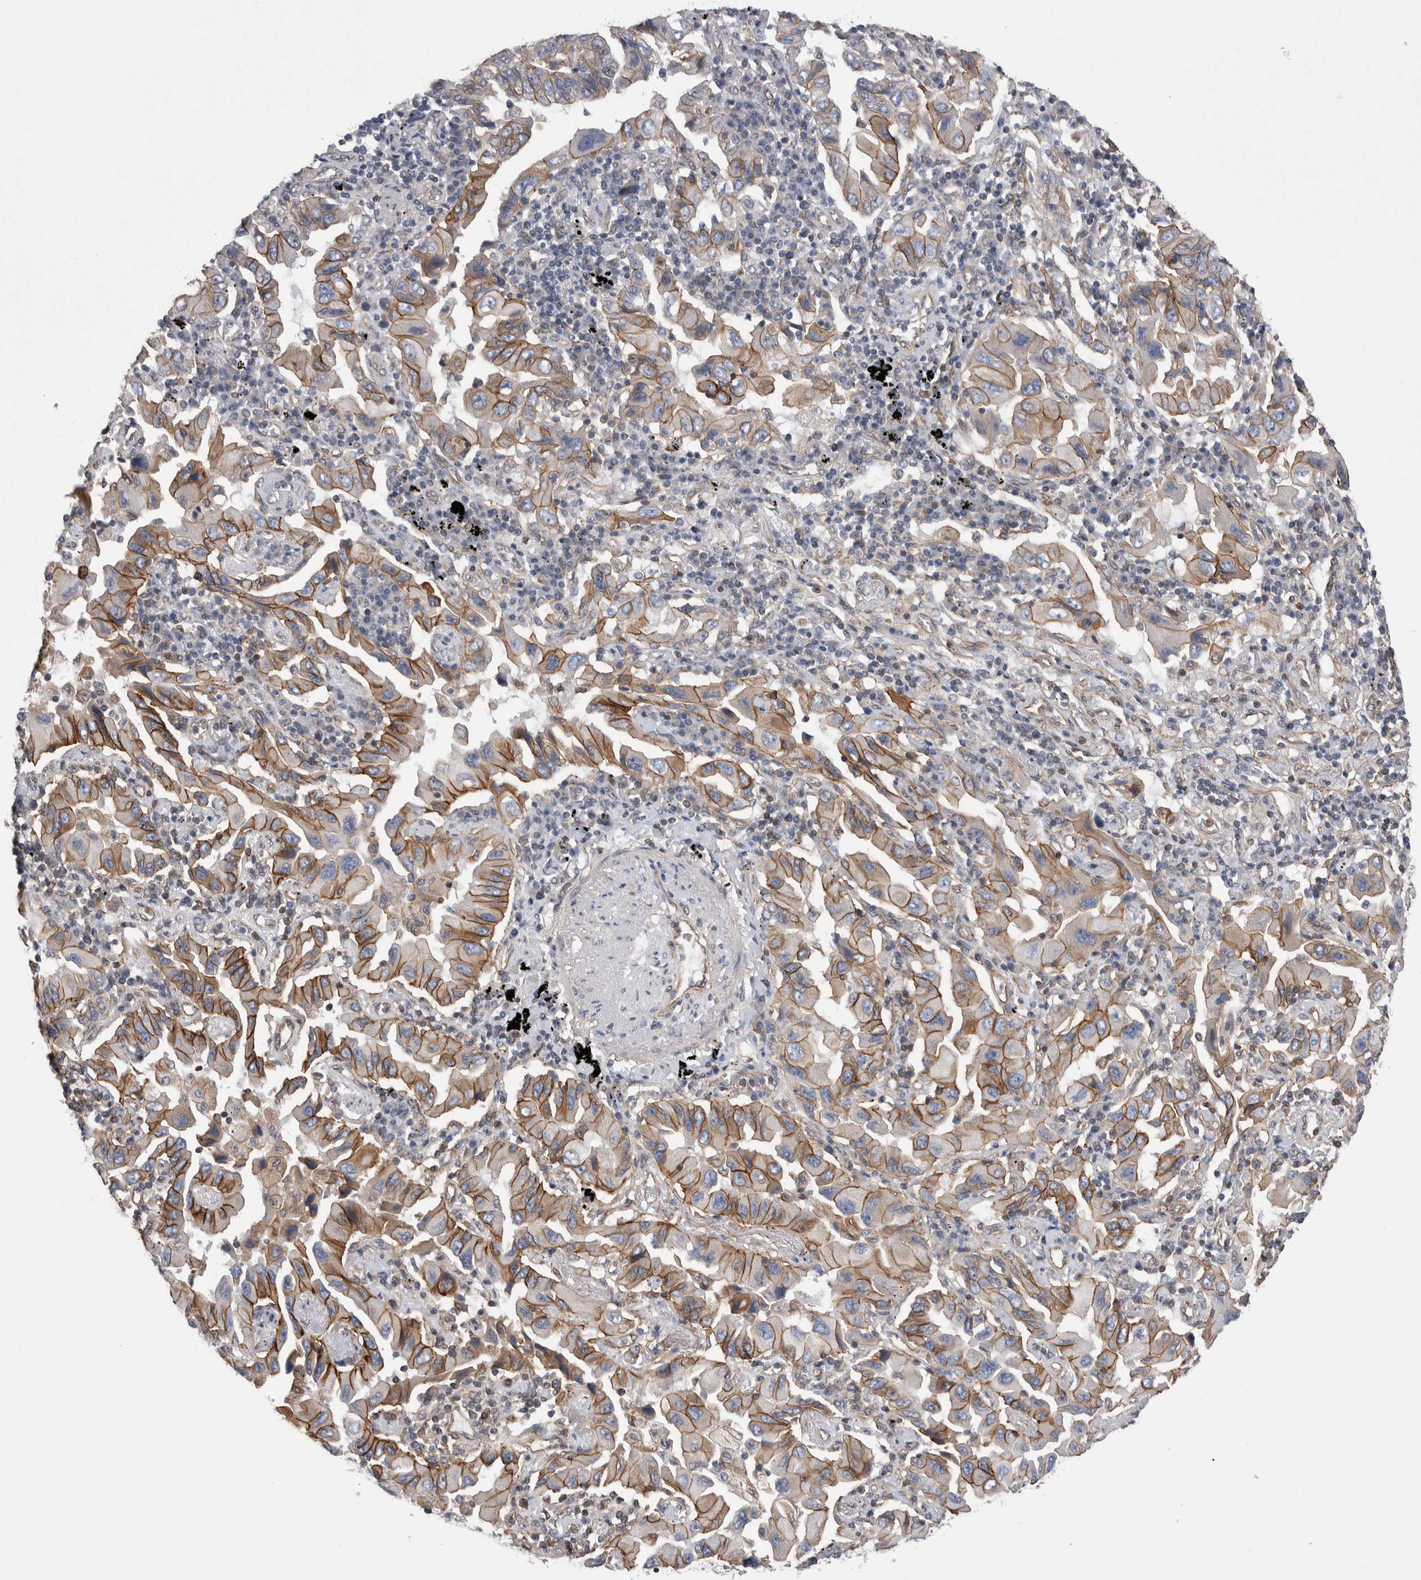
{"staining": {"intensity": "strong", "quantity": ">75%", "location": "cytoplasmic/membranous"}, "tissue": "lung cancer", "cell_type": "Tumor cells", "image_type": "cancer", "snomed": [{"axis": "morphology", "description": "Adenocarcinoma, NOS"}, {"axis": "topography", "description": "Lung"}], "caption": "An image showing strong cytoplasmic/membranous staining in approximately >75% of tumor cells in lung adenocarcinoma, as visualized by brown immunohistochemical staining.", "gene": "KIF12", "patient": {"sex": "female", "age": 65}}